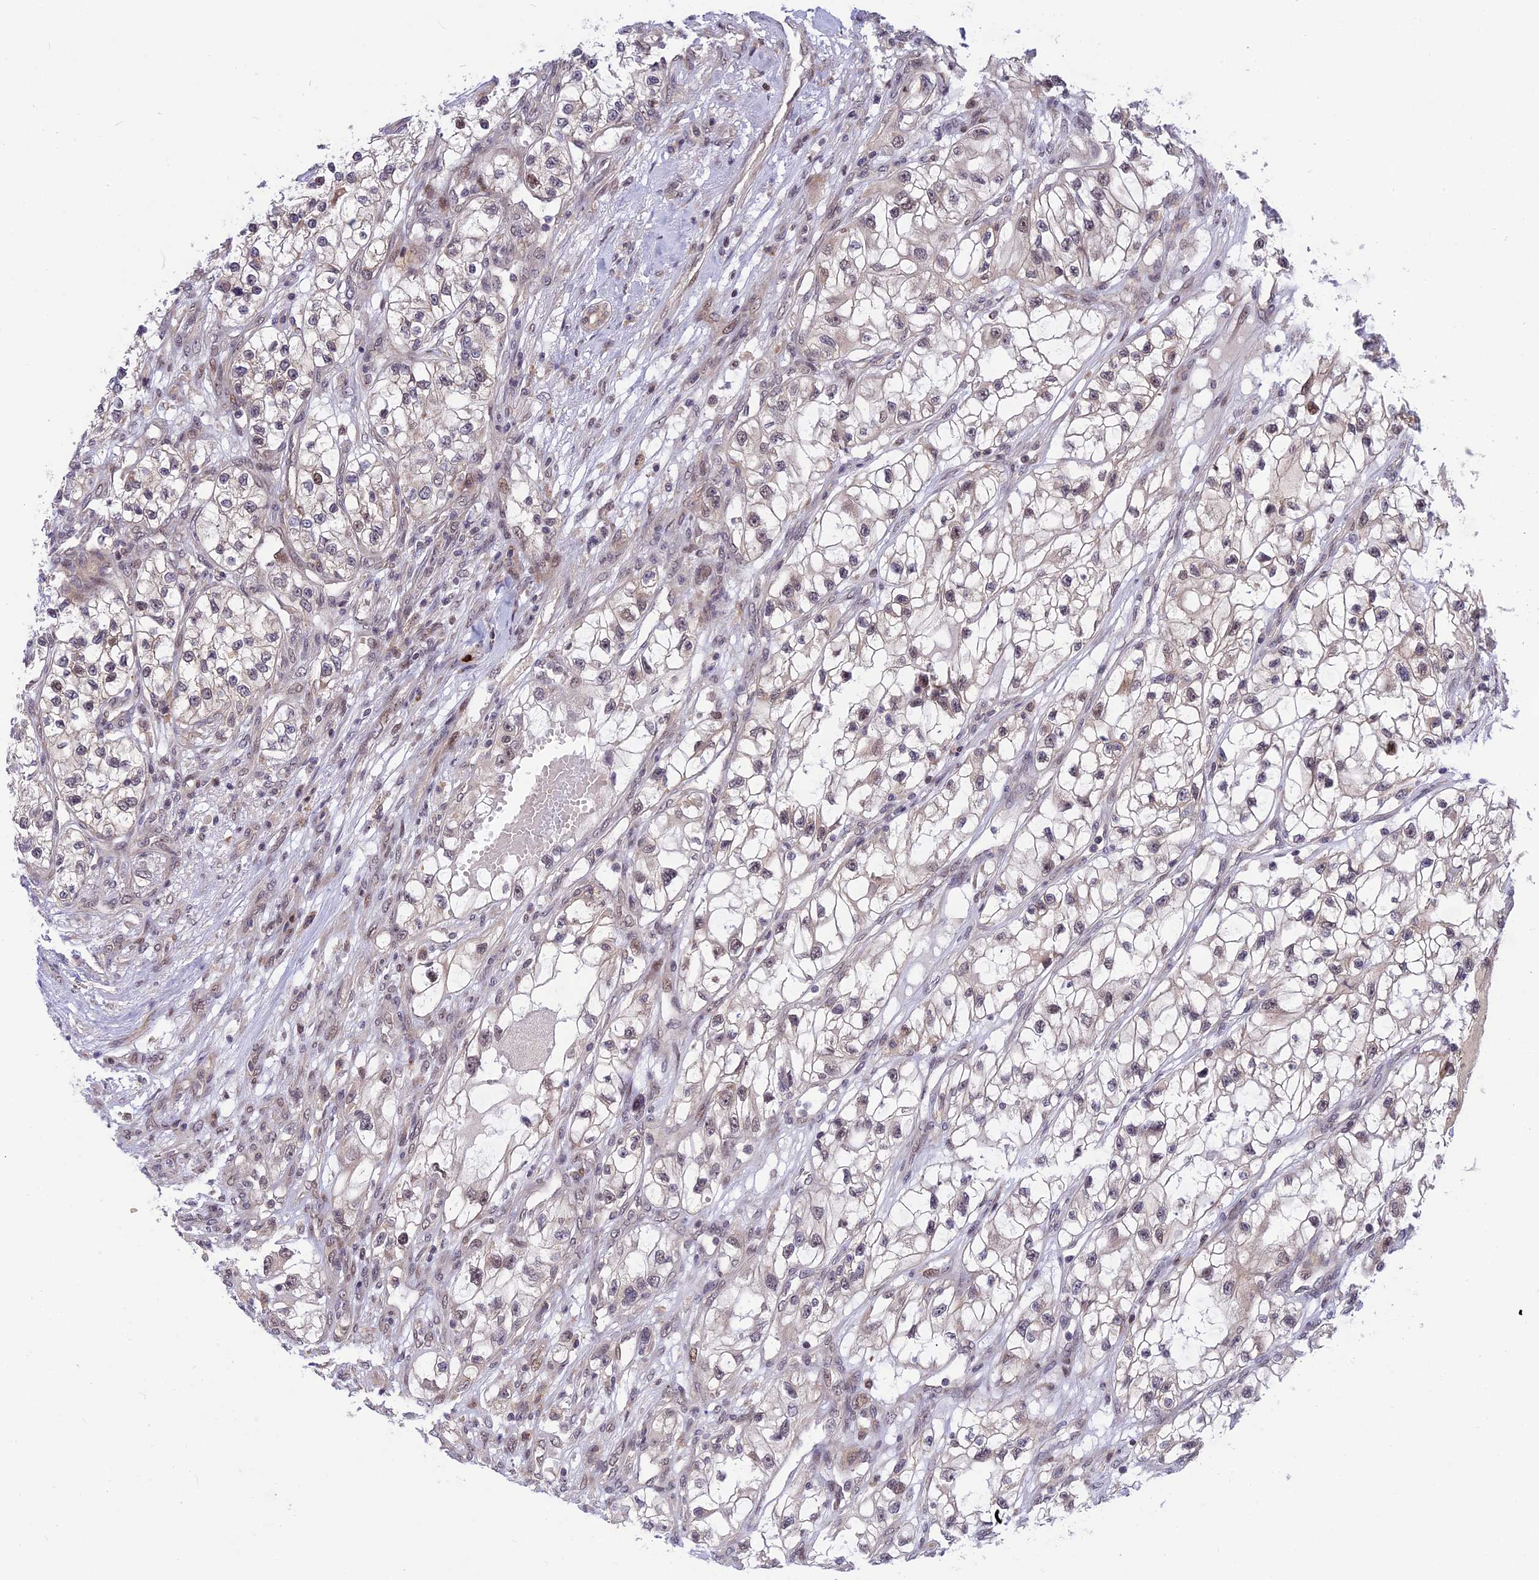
{"staining": {"intensity": "weak", "quantity": "<25%", "location": "nuclear"}, "tissue": "renal cancer", "cell_type": "Tumor cells", "image_type": "cancer", "snomed": [{"axis": "morphology", "description": "Adenocarcinoma, NOS"}, {"axis": "topography", "description": "Kidney"}], "caption": "Tumor cells show no significant positivity in renal adenocarcinoma.", "gene": "POLR2C", "patient": {"sex": "female", "age": 57}}